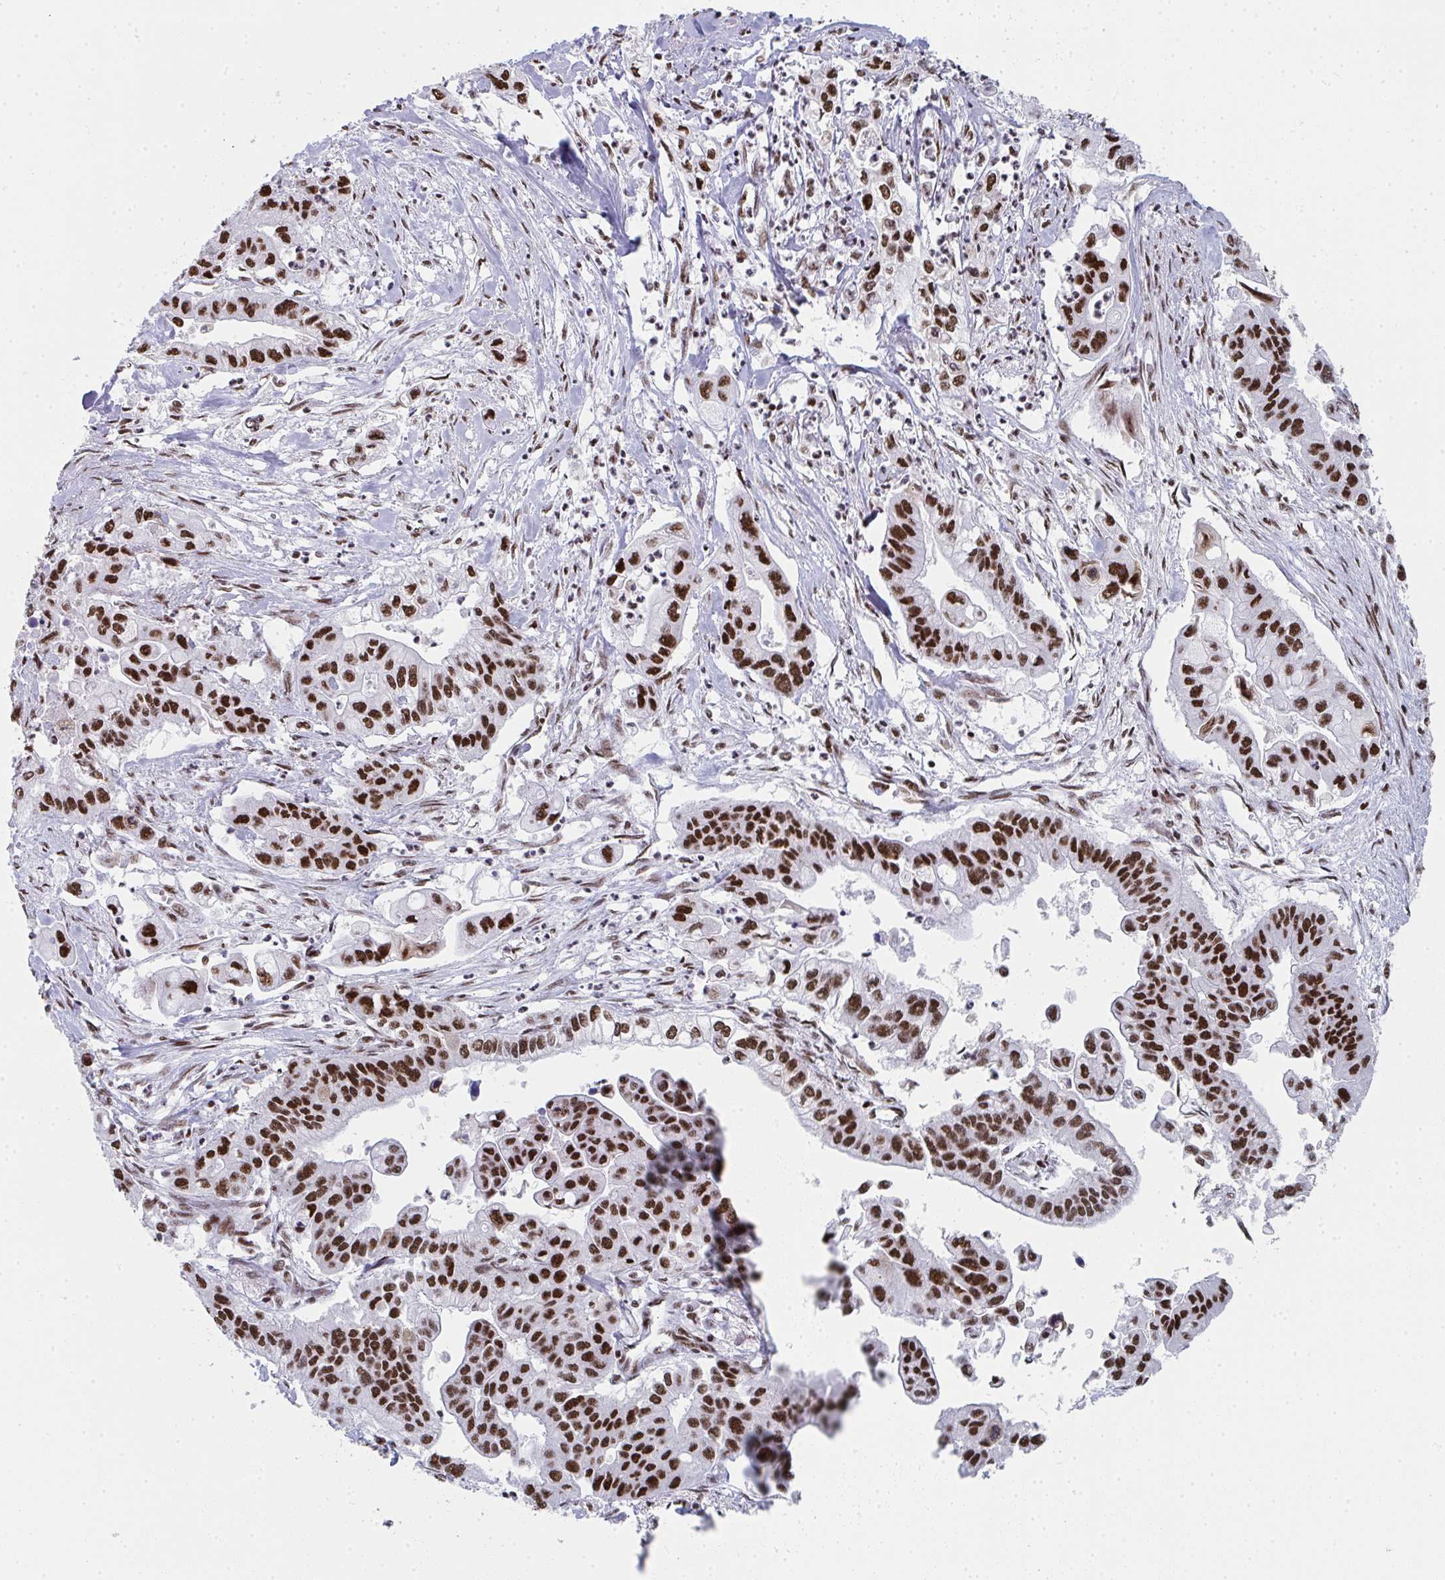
{"staining": {"intensity": "strong", "quantity": ">75%", "location": "nuclear"}, "tissue": "pancreatic cancer", "cell_type": "Tumor cells", "image_type": "cancer", "snomed": [{"axis": "morphology", "description": "Adenocarcinoma, NOS"}, {"axis": "topography", "description": "Pancreas"}], "caption": "Pancreatic adenocarcinoma stained with immunohistochemistry displays strong nuclear staining in about >75% of tumor cells.", "gene": "SNRNP70", "patient": {"sex": "male", "age": 62}}